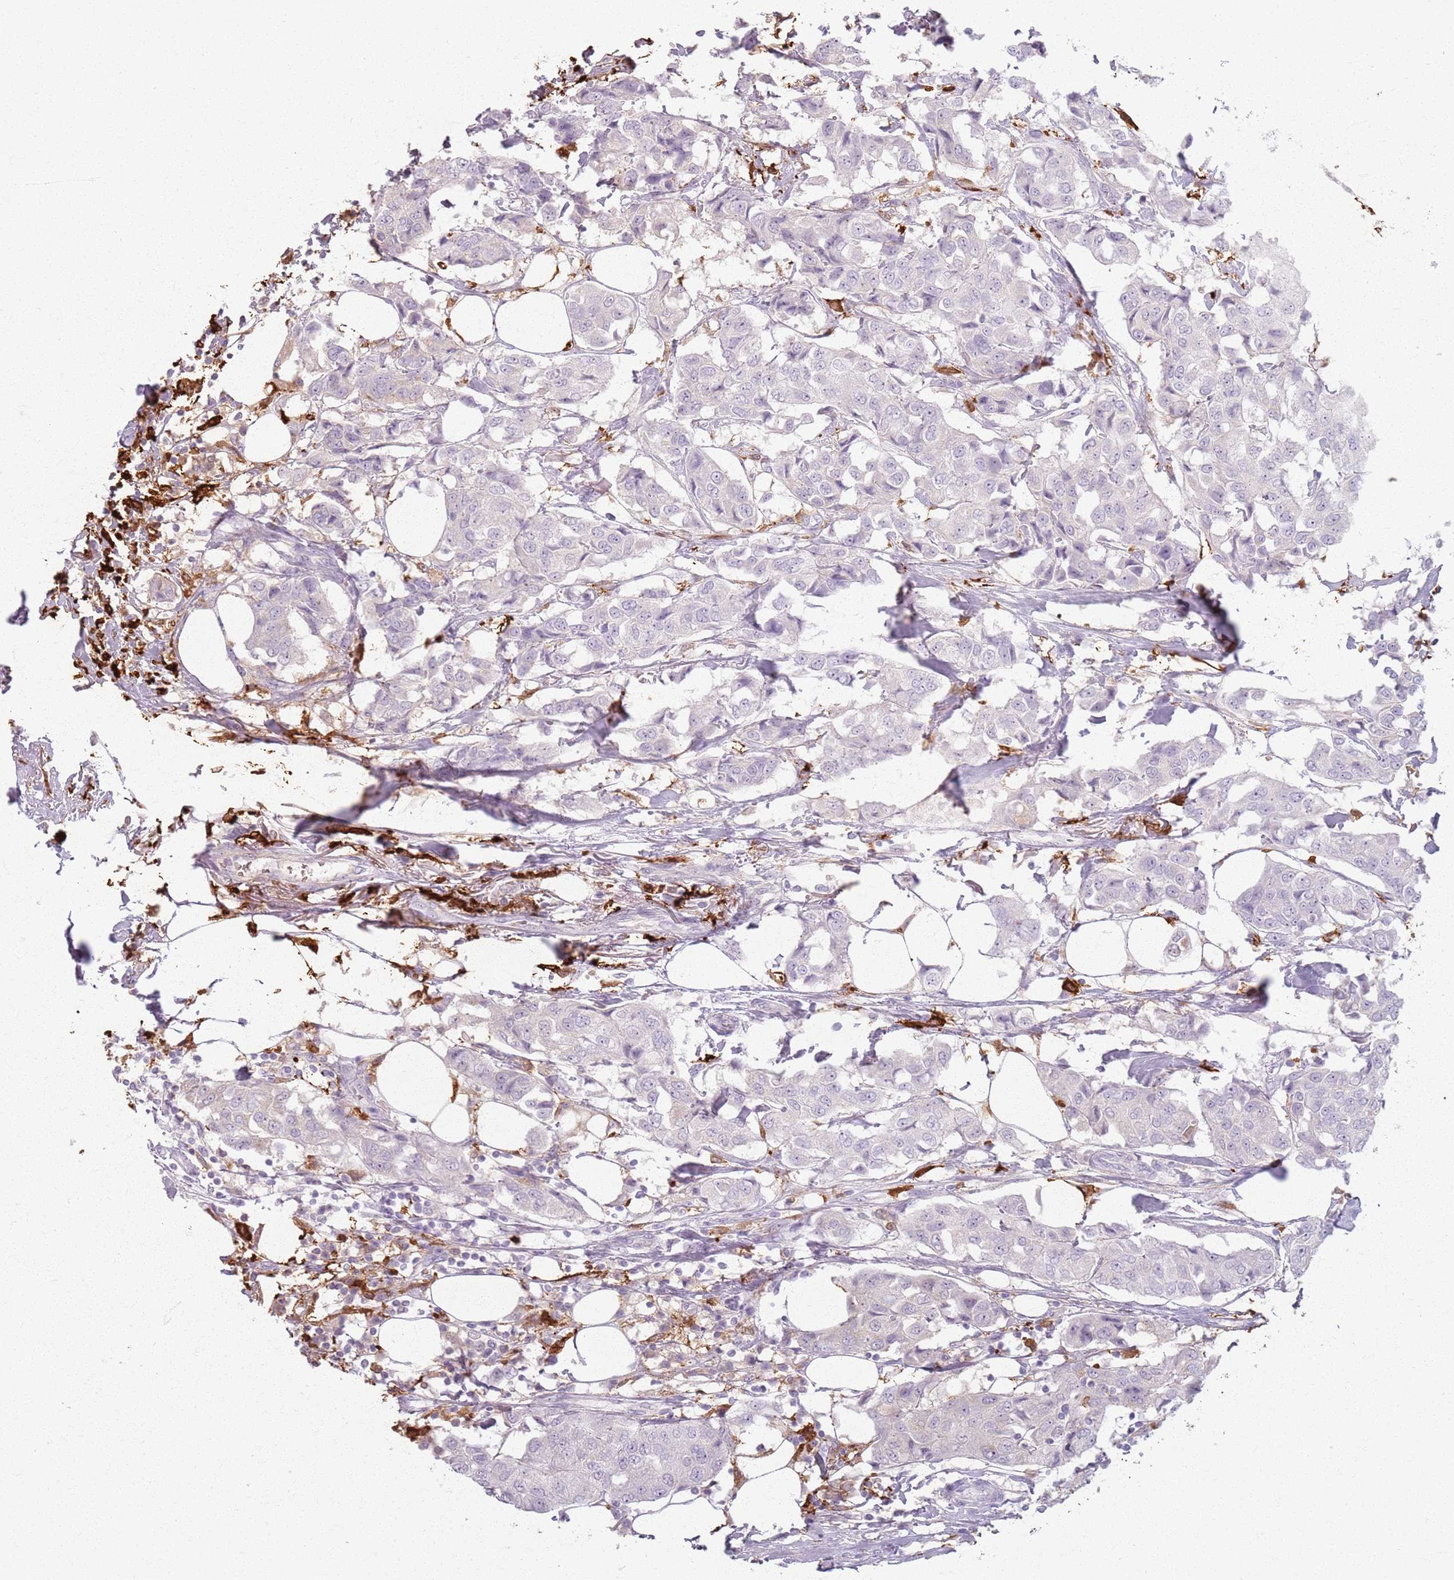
{"staining": {"intensity": "negative", "quantity": "none", "location": "none"}, "tissue": "breast cancer", "cell_type": "Tumor cells", "image_type": "cancer", "snomed": [{"axis": "morphology", "description": "Duct carcinoma"}, {"axis": "topography", "description": "Breast"}], "caption": "This is an IHC histopathology image of breast infiltrating ductal carcinoma. There is no expression in tumor cells.", "gene": "GDPGP1", "patient": {"sex": "female", "age": 80}}